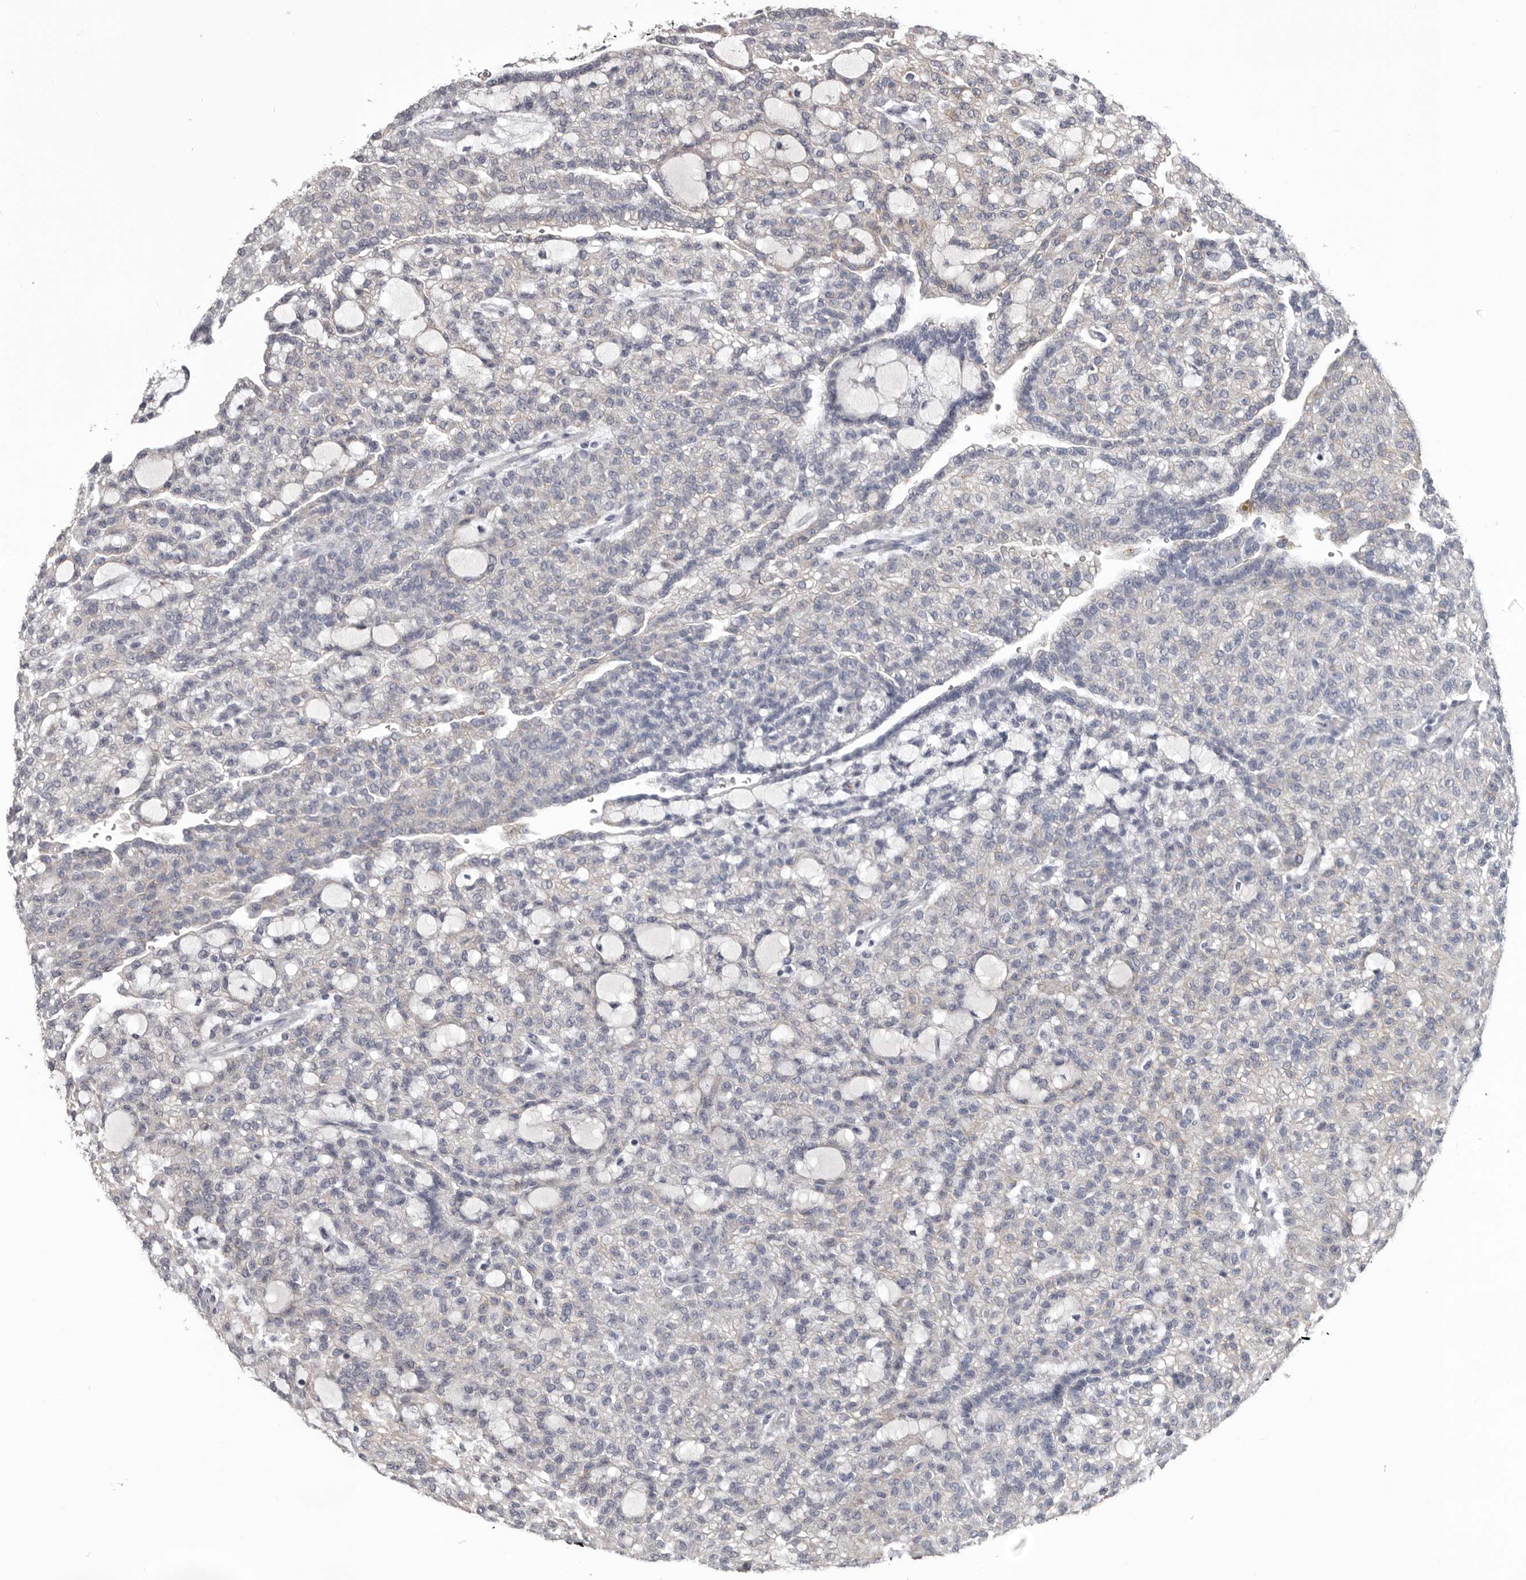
{"staining": {"intensity": "negative", "quantity": "none", "location": "none"}, "tissue": "renal cancer", "cell_type": "Tumor cells", "image_type": "cancer", "snomed": [{"axis": "morphology", "description": "Adenocarcinoma, NOS"}, {"axis": "topography", "description": "Kidney"}], "caption": "High magnification brightfield microscopy of renal adenocarcinoma stained with DAB (brown) and counterstained with hematoxylin (blue): tumor cells show no significant positivity.", "gene": "LPAR6", "patient": {"sex": "male", "age": 63}}